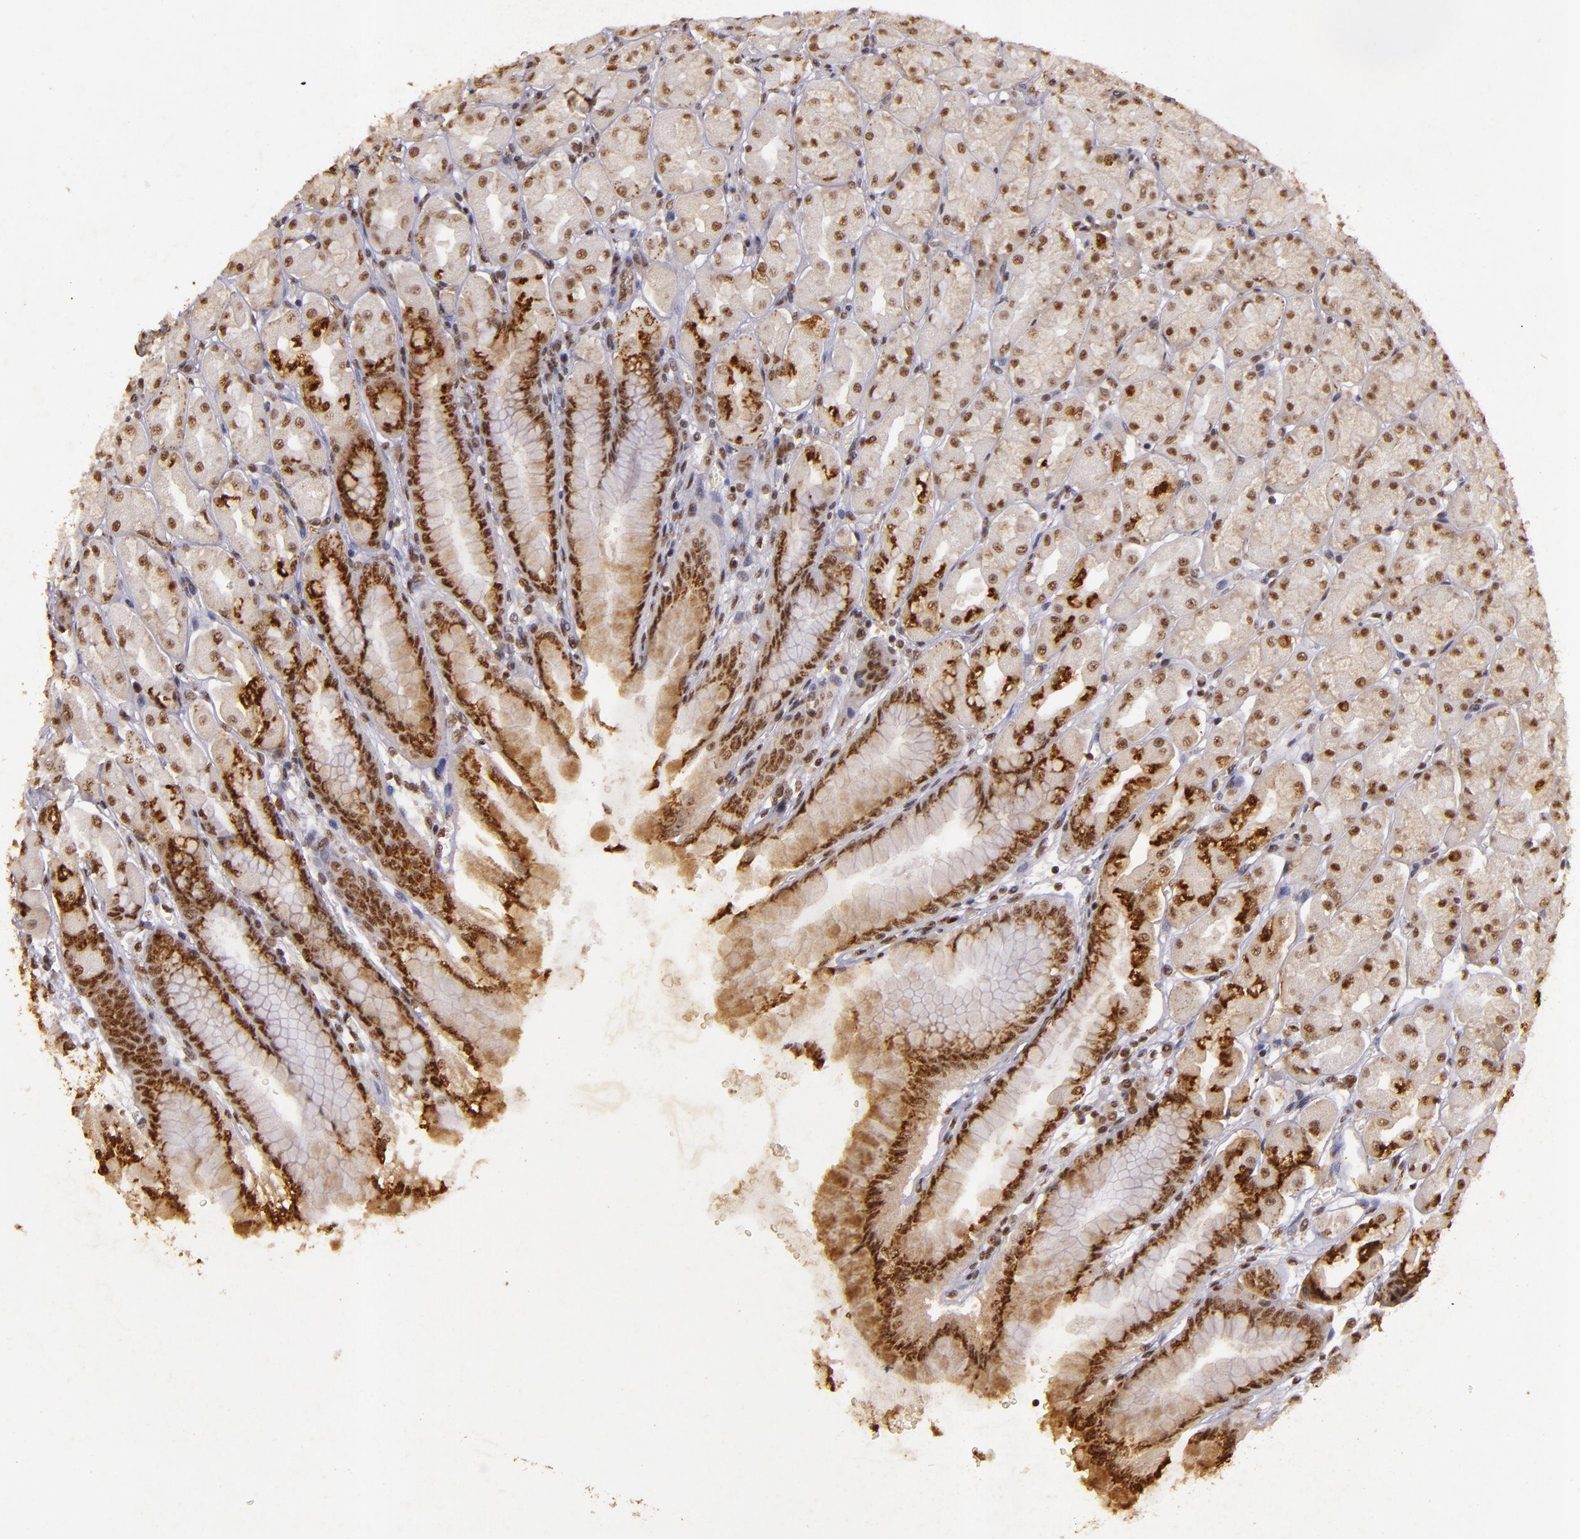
{"staining": {"intensity": "moderate", "quantity": ">75%", "location": "nuclear"}, "tissue": "stomach", "cell_type": "Glandular cells", "image_type": "normal", "snomed": [{"axis": "morphology", "description": "Normal tissue, NOS"}, {"axis": "topography", "description": "Stomach, upper"}], "caption": "Protein expression analysis of normal stomach reveals moderate nuclear staining in approximately >75% of glandular cells.", "gene": "CBX3", "patient": {"sex": "female", "age": 56}}